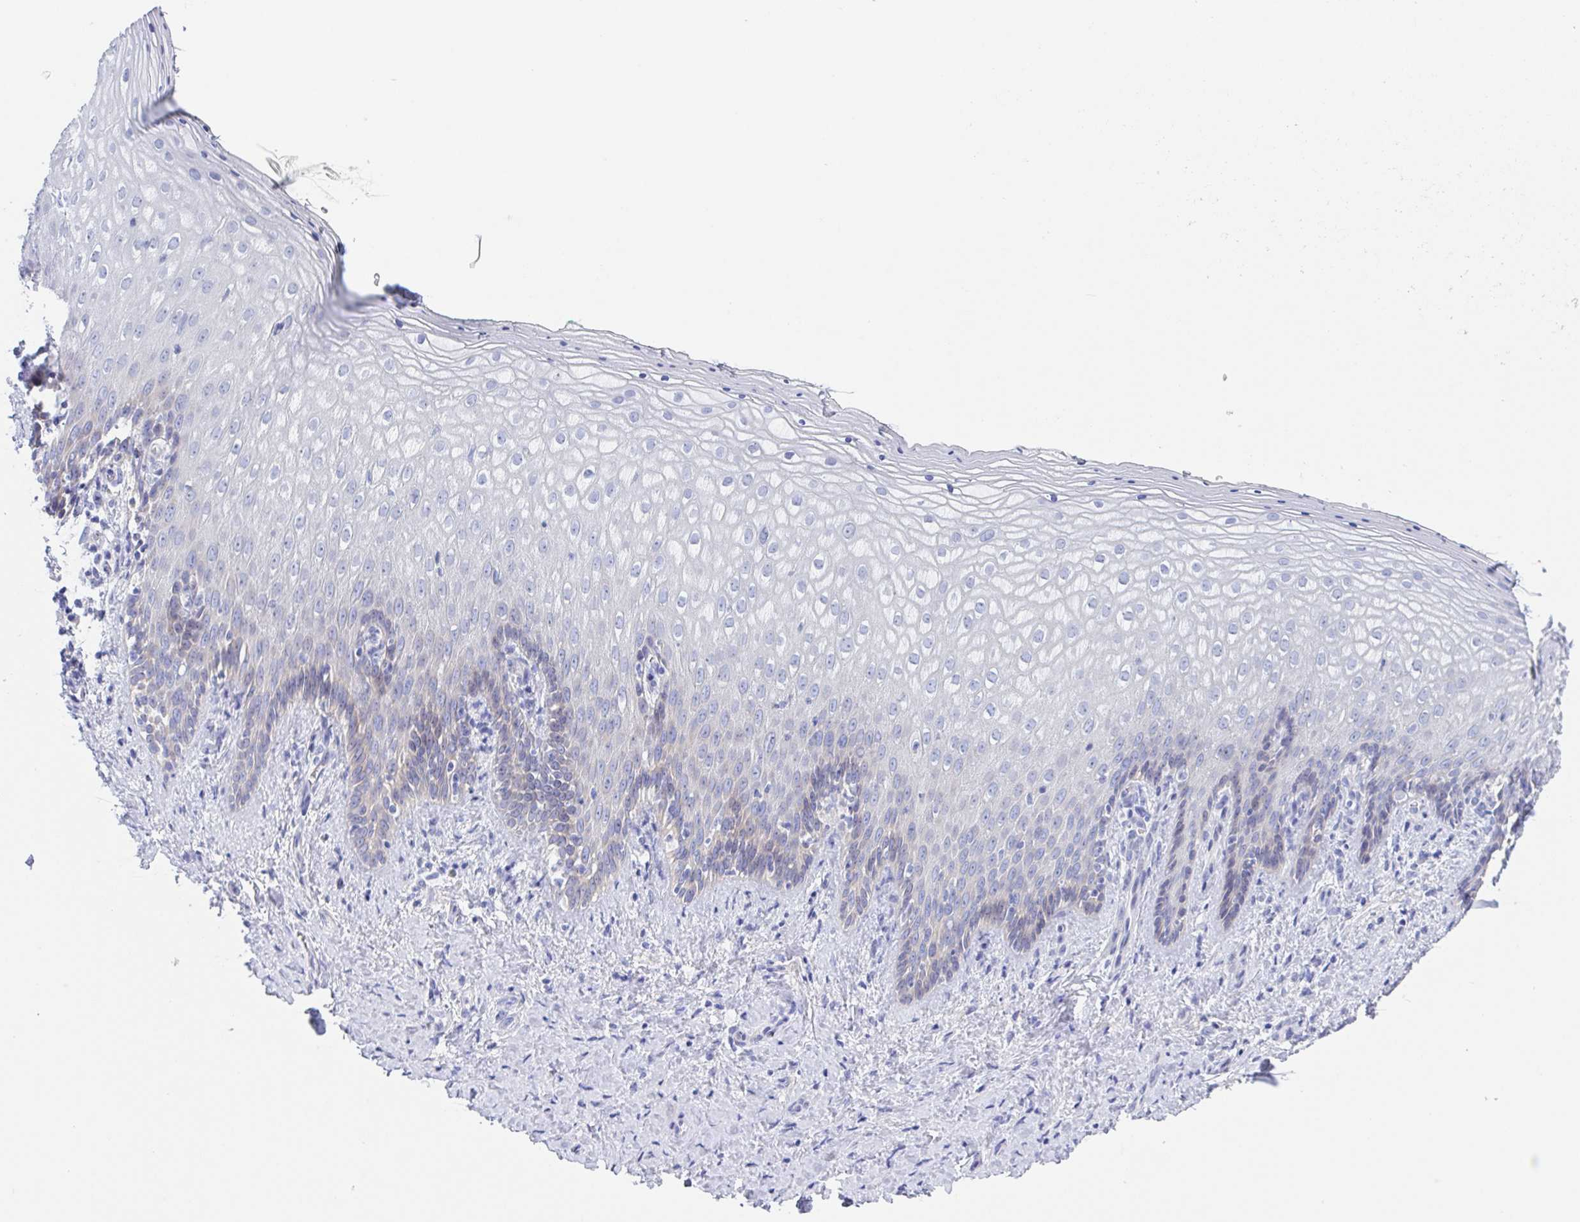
{"staining": {"intensity": "negative", "quantity": "none", "location": "none"}, "tissue": "vagina", "cell_type": "Squamous epithelial cells", "image_type": "normal", "snomed": [{"axis": "morphology", "description": "Normal tissue, NOS"}, {"axis": "topography", "description": "Vagina"}], "caption": "The image shows no staining of squamous epithelial cells in unremarkable vagina.", "gene": "MUCL3", "patient": {"sex": "female", "age": 42}}